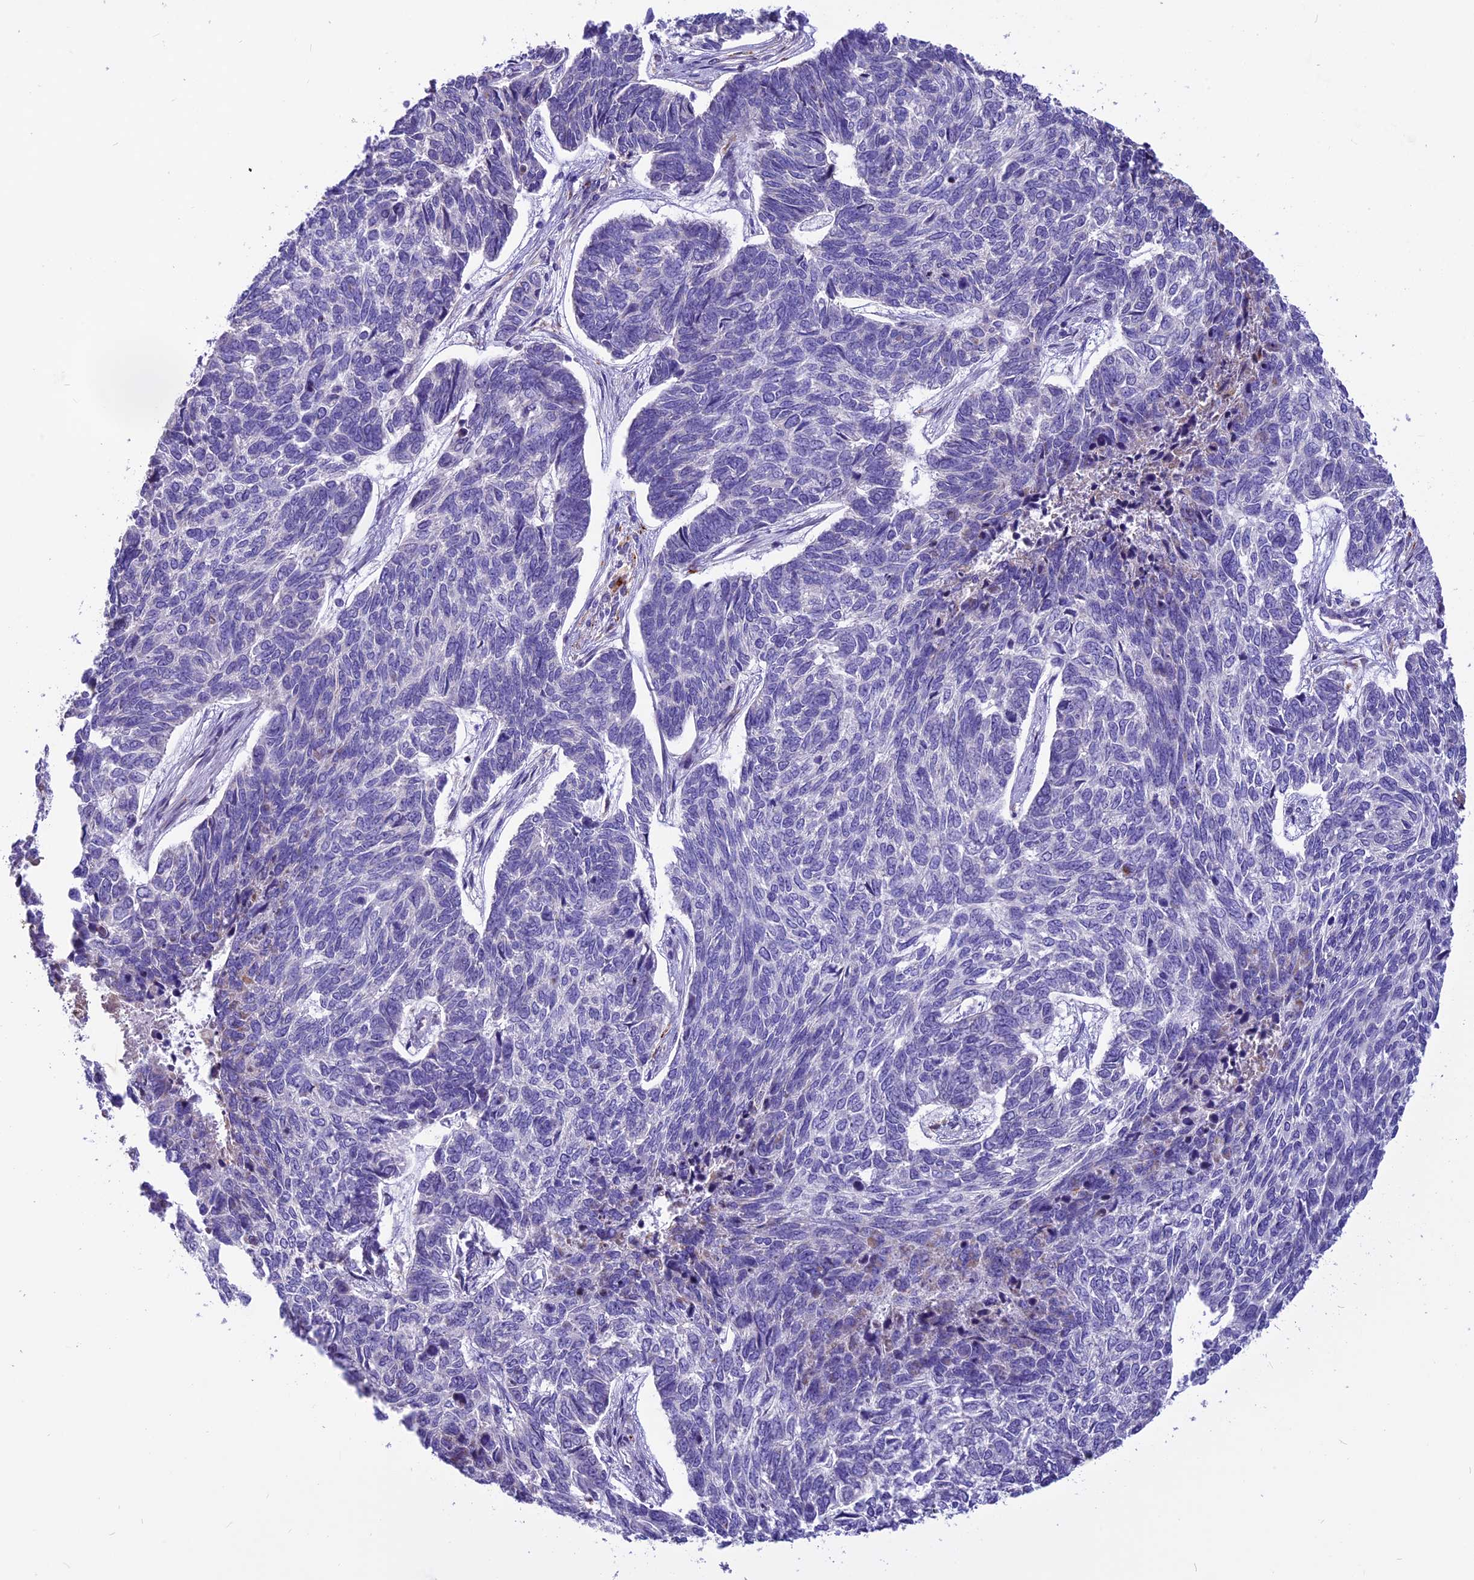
{"staining": {"intensity": "negative", "quantity": "none", "location": "none"}, "tissue": "skin cancer", "cell_type": "Tumor cells", "image_type": "cancer", "snomed": [{"axis": "morphology", "description": "Basal cell carcinoma"}, {"axis": "topography", "description": "Skin"}], "caption": "Immunohistochemistry photomicrograph of neoplastic tissue: human skin cancer (basal cell carcinoma) stained with DAB (3,3'-diaminobenzidine) displays no significant protein expression in tumor cells.", "gene": "THRSP", "patient": {"sex": "female", "age": 65}}